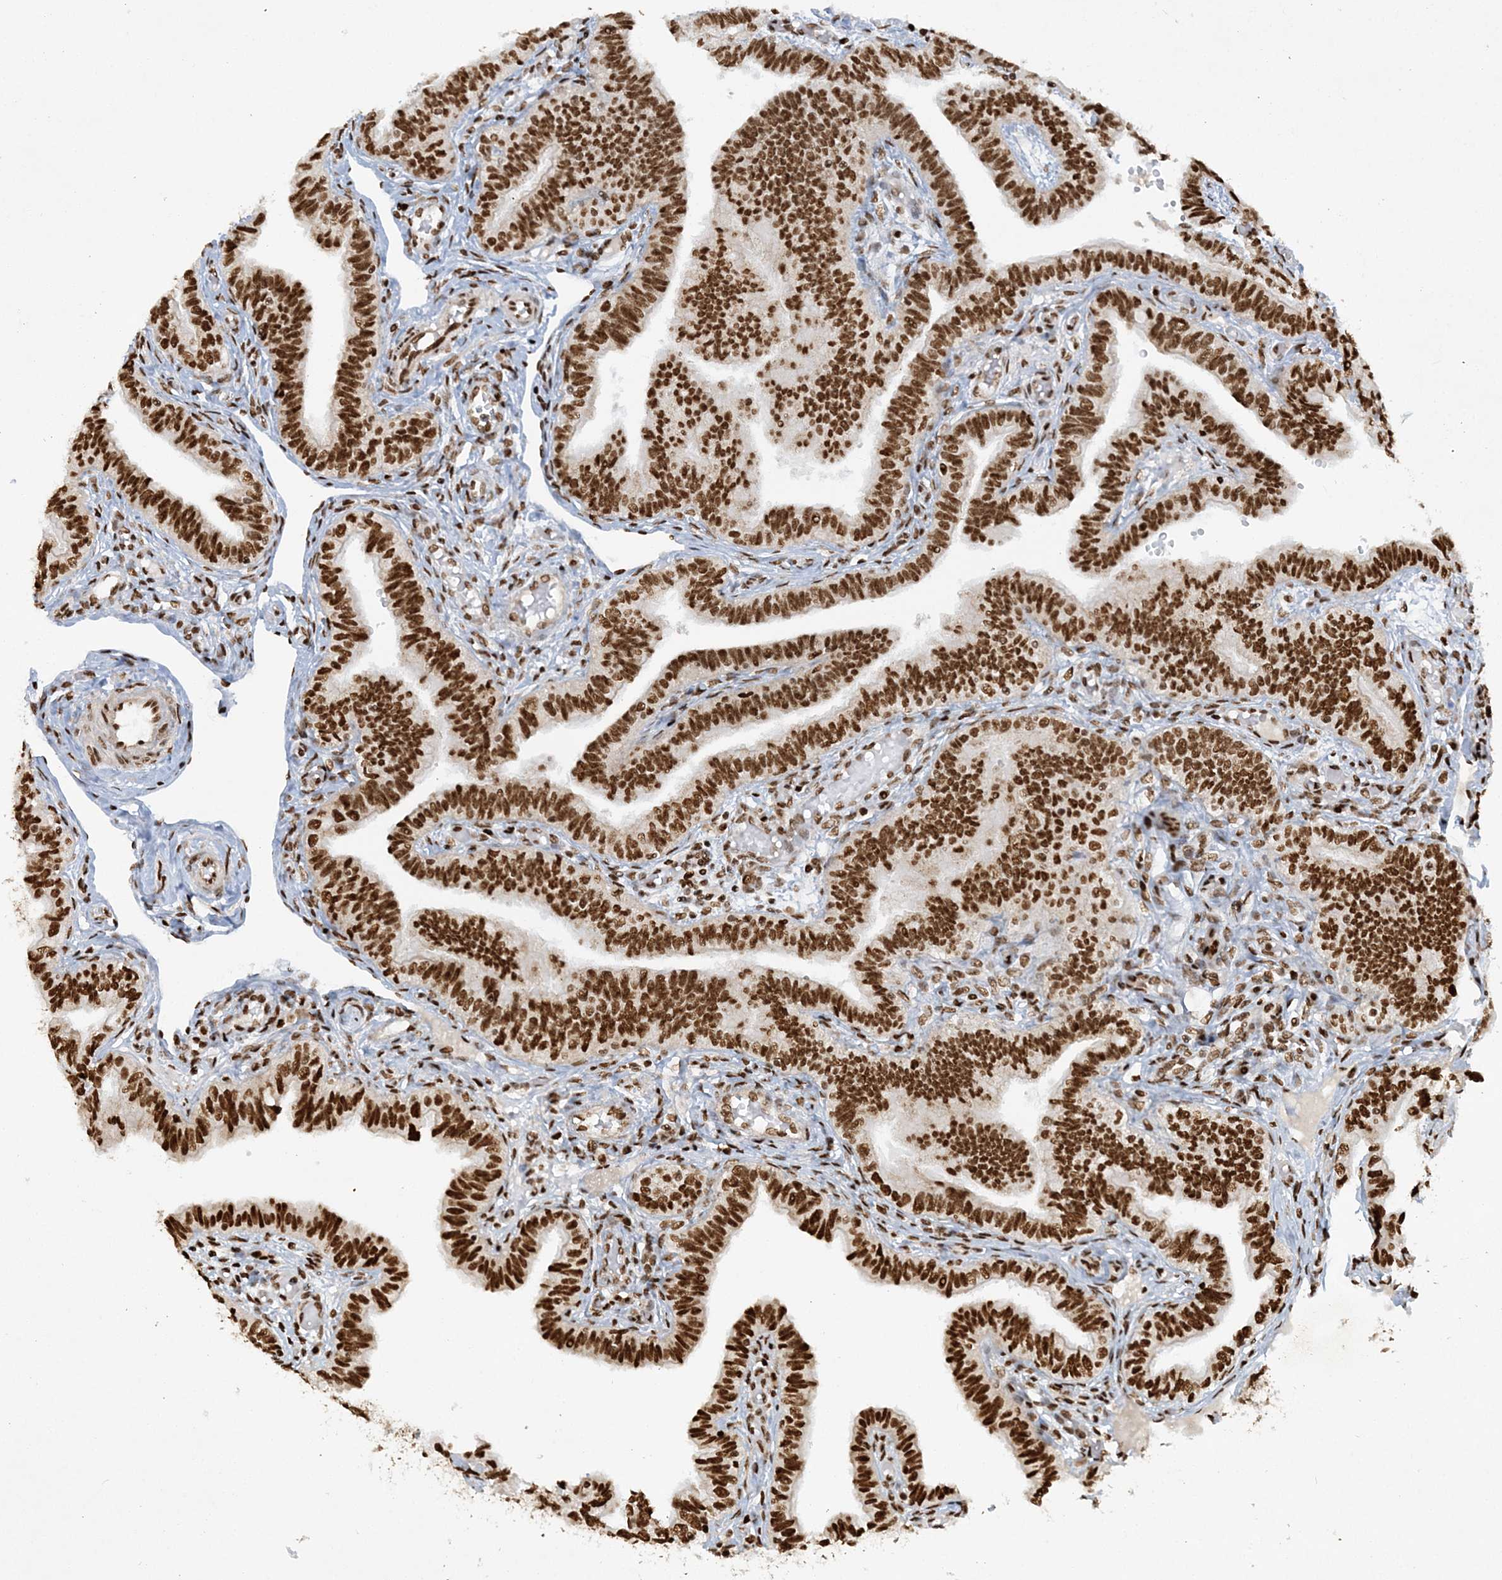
{"staining": {"intensity": "strong", "quantity": ">75%", "location": "nuclear"}, "tissue": "fallopian tube", "cell_type": "Glandular cells", "image_type": "normal", "snomed": [{"axis": "morphology", "description": "Normal tissue, NOS"}, {"axis": "topography", "description": "Fallopian tube"}], "caption": "Immunohistochemistry staining of benign fallopian tube, which reveals high levels of strong nuclear positivity in approximately >75% of glandular cells indicating strong nuclear protein positivity. The staining was performed using DAB (brown) for protein detection and nuclei were counterstained in hematoxylin (blue).", "gene": "DELE1", "patient": {"sex": "female", "age": 39}}